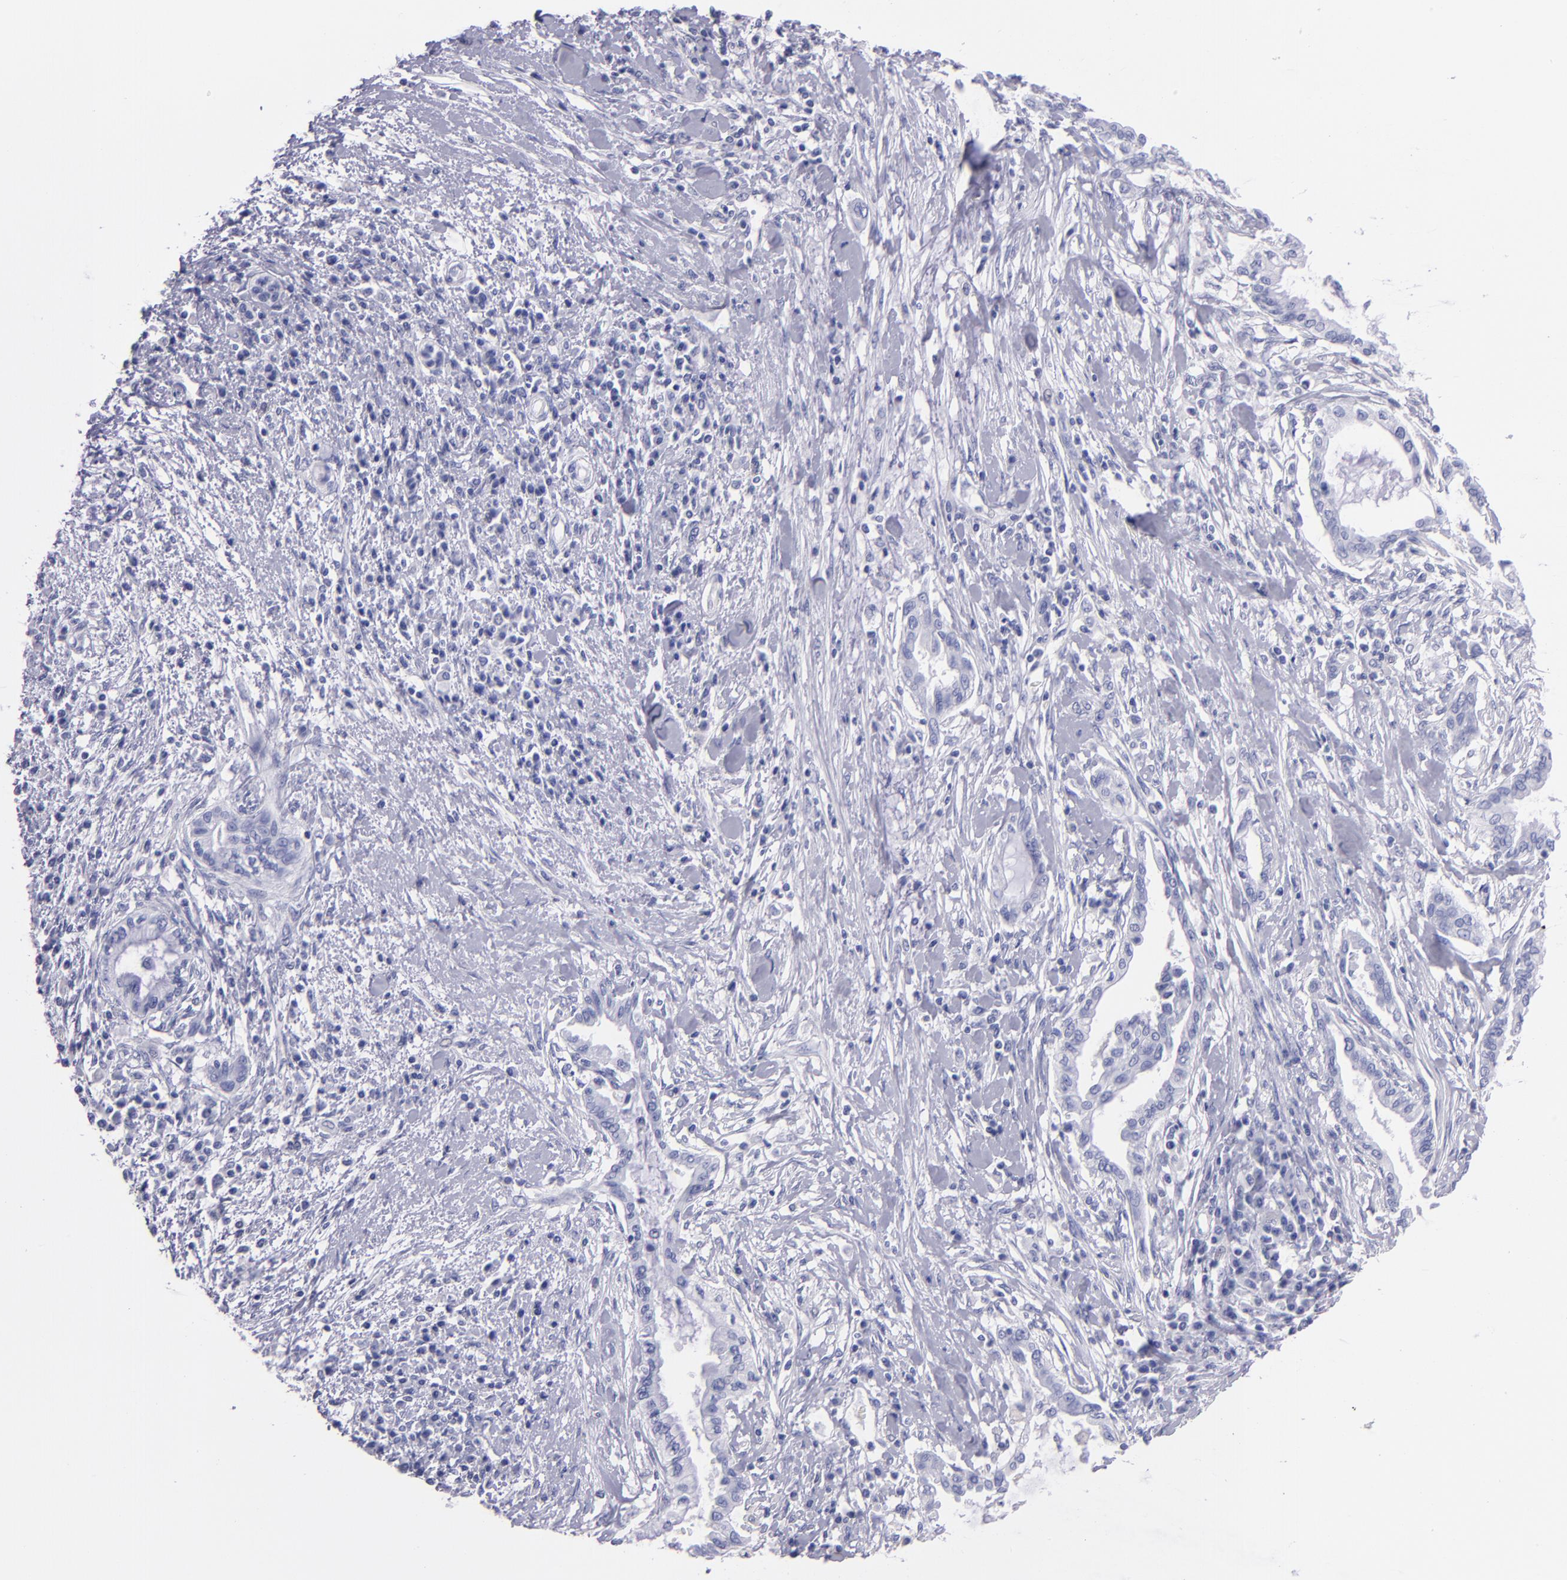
{"staining": {"intensity": "negative", "quantity": "none", "location": "none"}, "tissue": "pancreatic cancer", "cell_type": "Tumor cells", "image_type": "cancer", "snomed": [{"axis": "morphology", "description": "Adenocarcinoma, NOS"}, {"axis": "topography", "description": "Pancreas"}], "caption": "DAB immunohistochemical staining of pancreatic cancer (adenocarcinoma) displays no significant staining in tumor cells. The staining was performed using DAB (3,3'-diaminobenzidine) to visualize the protein expression in brown, while the nuclei were stained in blue with hematoxylin (Magnification: 20x).", "gene": "TG", "patient": {"sex": "female", "age": 64}}